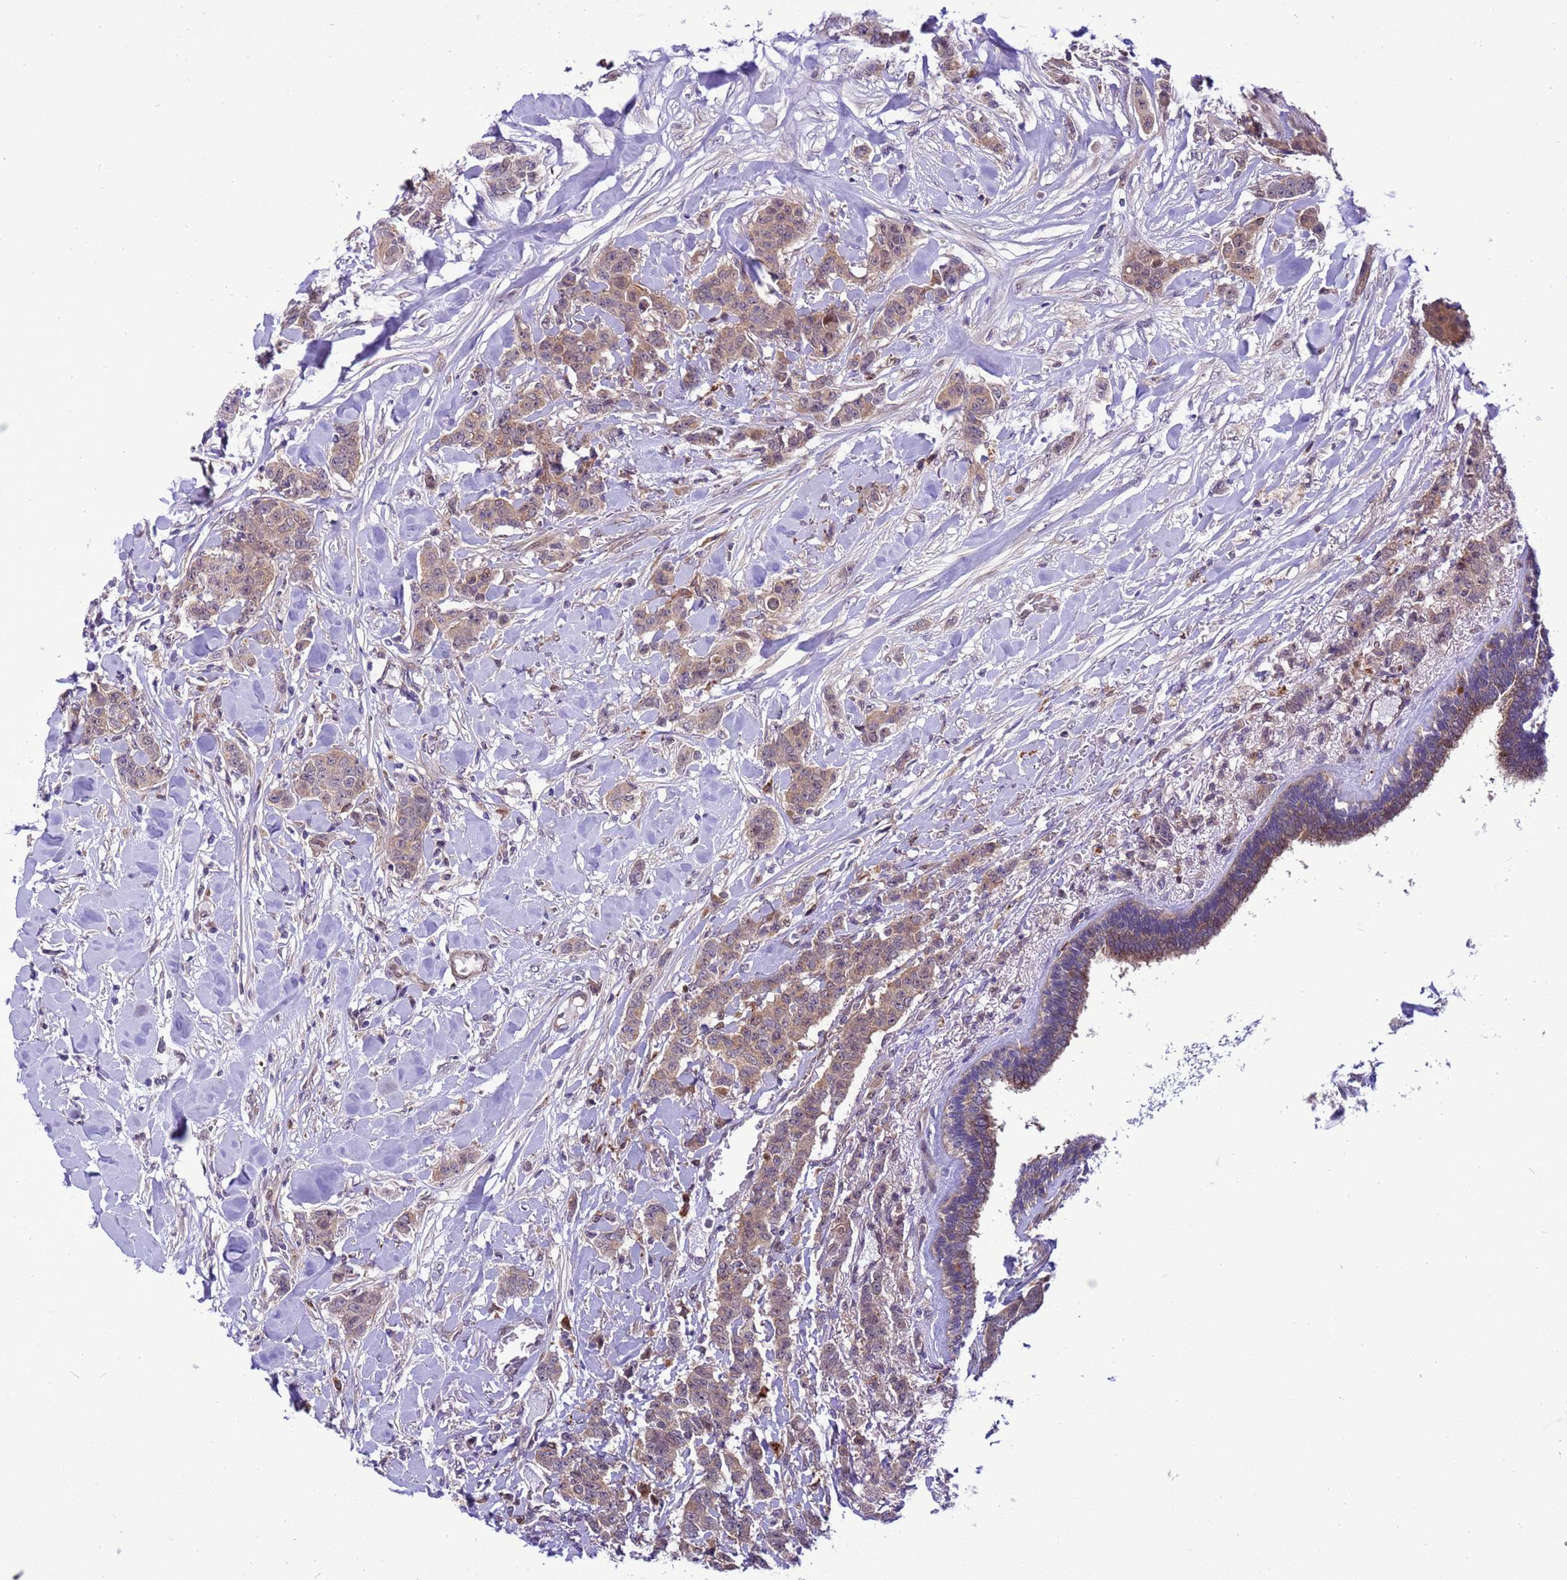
{"staining": {"intensity": "weak", "quantity": "25%-75%", "location": "cytoplasmic/membranous"}, "tissue": "breast cancer", "cell_type": "Tumor cells", "image_type": "cancer", "snomed": [{"axis": "morphology", "description": "Duct carcinoma"}, {"axis": "topography", "description": "Breast"}], "caption": "Immunohistochemical staining of invasive ductal carcinoma (breast) shows low levels of weak cytoplasmic/membranous protein staining in approximately 25%-75% of tumor cells.", "gene": "RASD1", "patient": {"sex": "female", "age": 40}}